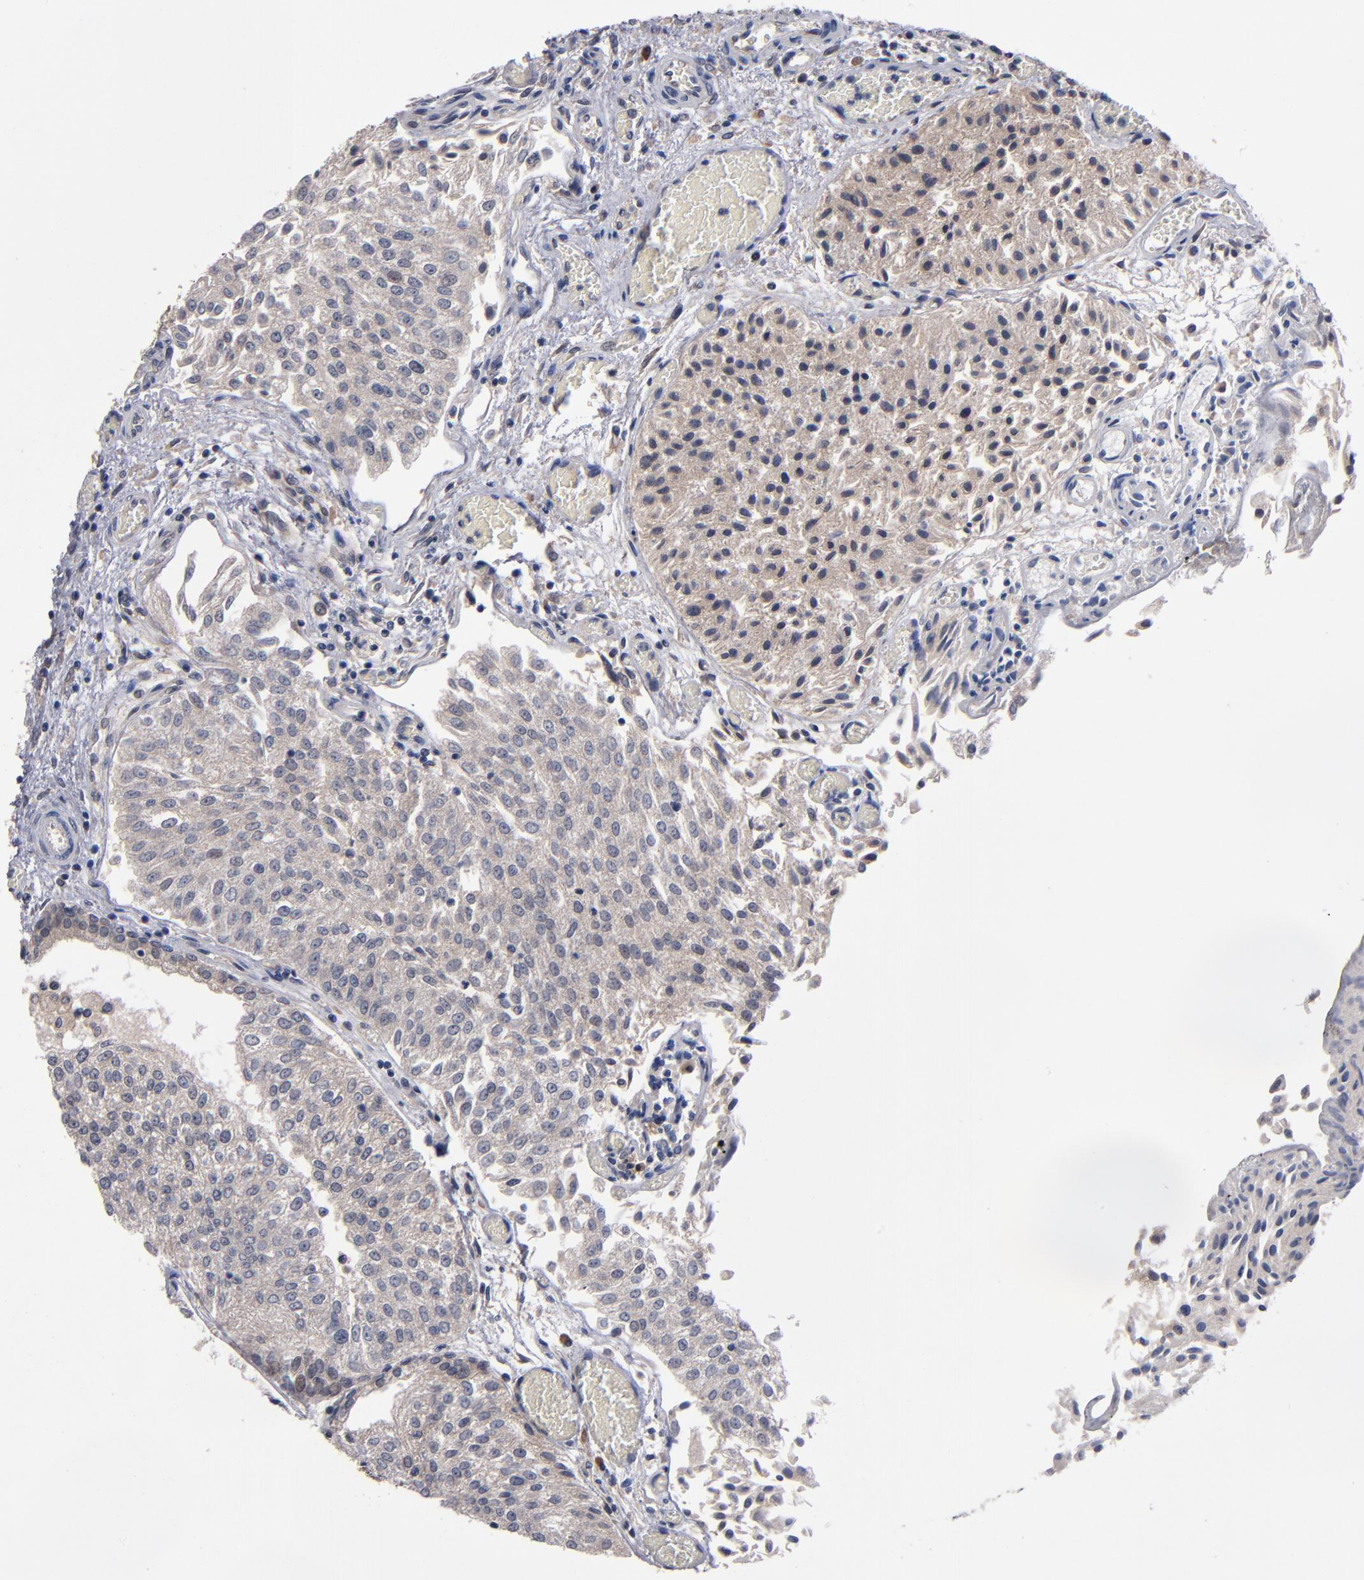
{"staining": {"intensity": "weak", "quantity": "25%-75%", "location": "cytoplasmic/membranous"}, "tissue": "urothelial cancer", "cell_type": "Tumor cells", "image_type": "cancer", "snomed": [{"axis": "morphology", "description": "Urothelial carcinoma, Low grade"}, {"axis": "topography", "description": "Urinary bladder"}], "caption": "Brown immunohistochemical staining in urothelial carcinoma (low-grade) demonstrates weak cytoplasmic/membranous expression in approximately 25%-75% of tumor cells. (IHC, brightfield microscopy, high magnification).", "gene": "ALG13", "patient": {"sex": "male", "age": 86}}